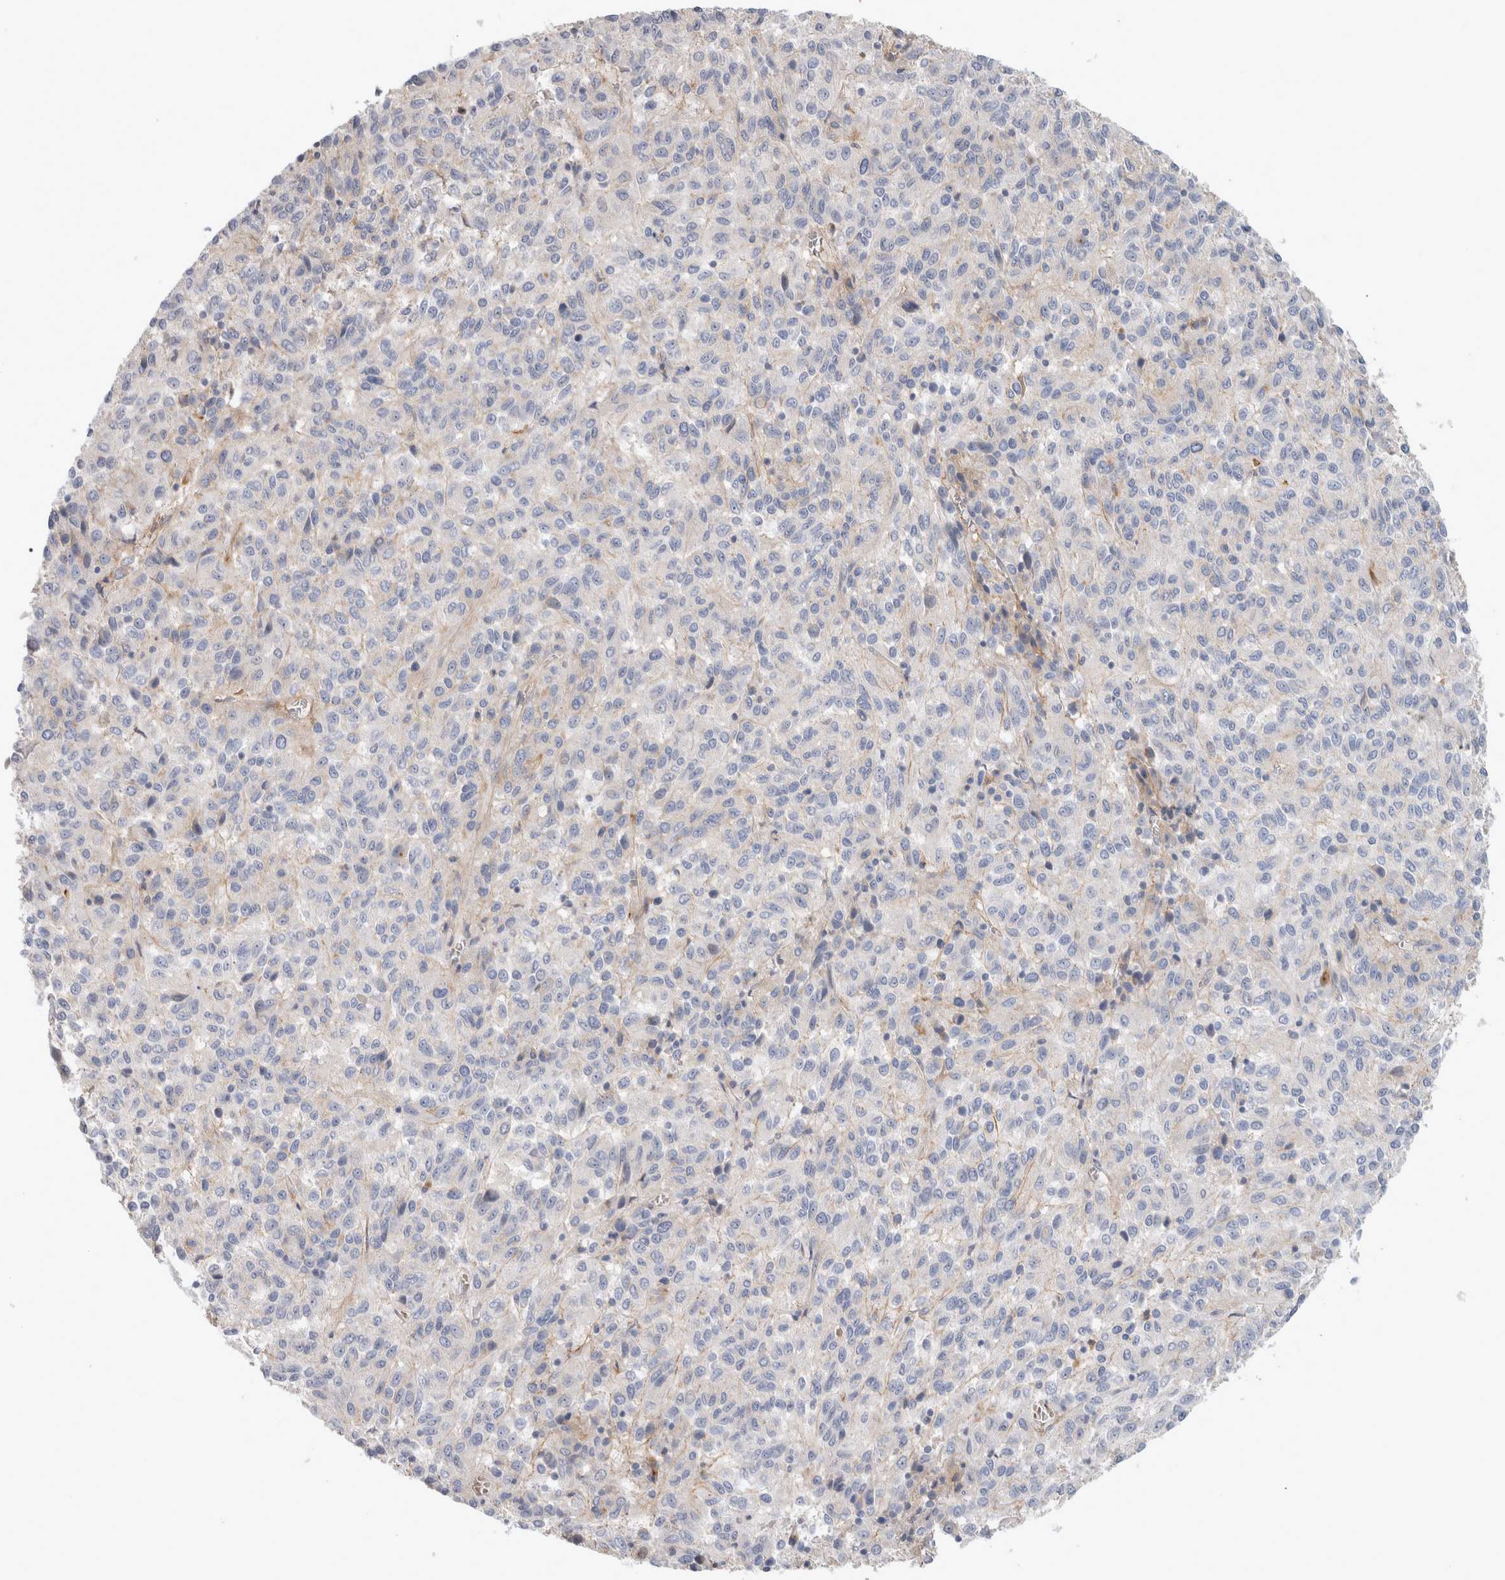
{"staining": {"intensity": "negative", "quantity": "none", "location": "none"}, "tissue": "melanoma", "cell_type": "Tumor cells", "image_type": "cancer", "snomed": [{"axis": "morphology", "description": "Malignant melanoma, Metastatic site"}, {"axis": "topography", "description": "Lung"}], "caption": "Immunohistochemistry photomicrograph of neoplastic tissue: human malignant melanoma (metastatic site) stained with DAB (3,3'-diaminobenzidine) reveals no significant protein positivity in tumor cells.", "gene": "CD55", "patient": {"sex": "male", "age": 64}}